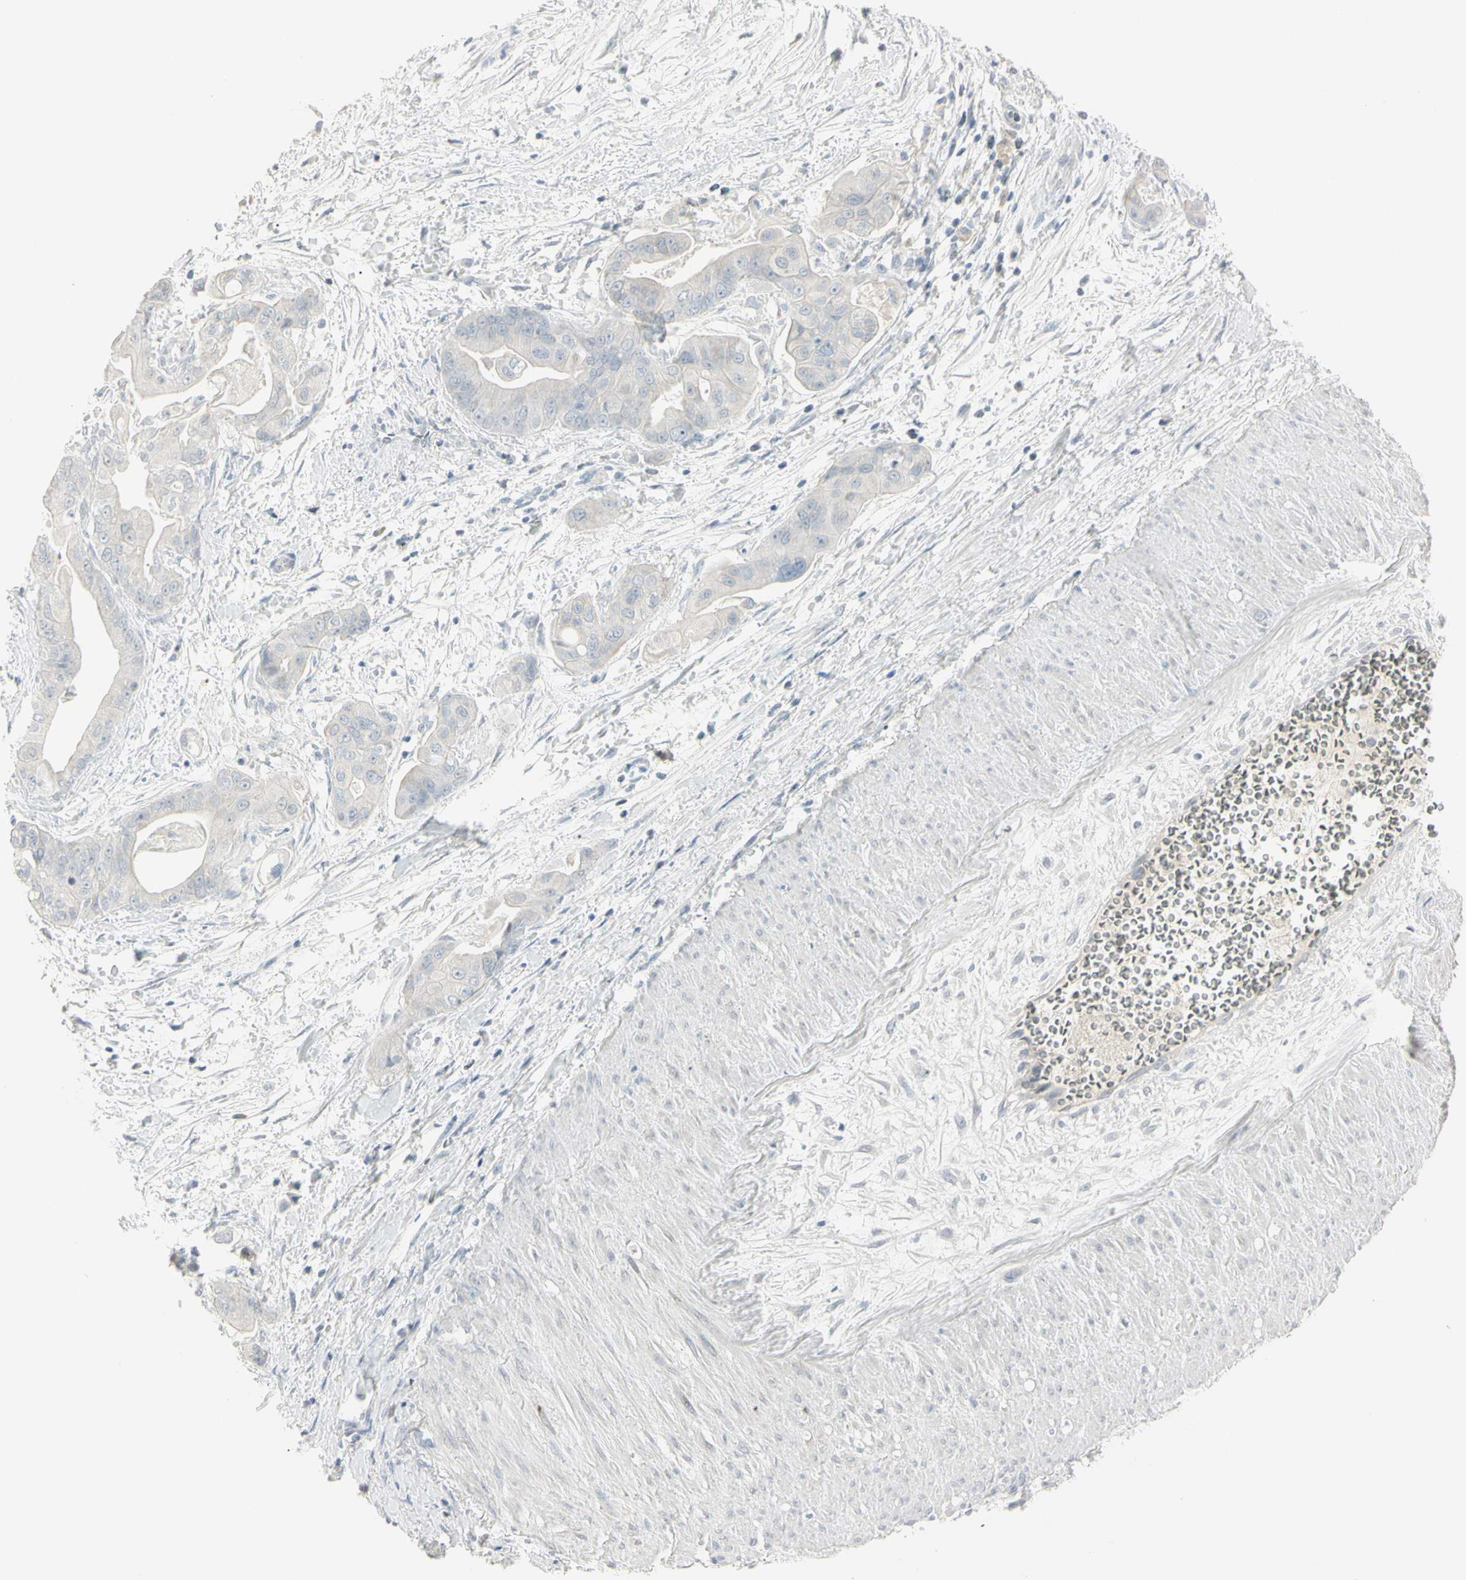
{"staining": {"intensity": "negative", "quantity": "none", "location": "none"}, "tissue": "pancreatic cancer", "cell_type": "Tumor cells", "image_type": "cancer", "snomed": [{"axis": "morphology", "description": "Adenocarcinoma, NOS"}, {"axis": "topography", "description": "Pancreas"}], "caption": "Photomicrograph shows no significant protein expression in tumor cells of pancreatic cancer.", "gene": "PIP", "patient": {"sex": "female", "age": 75}}